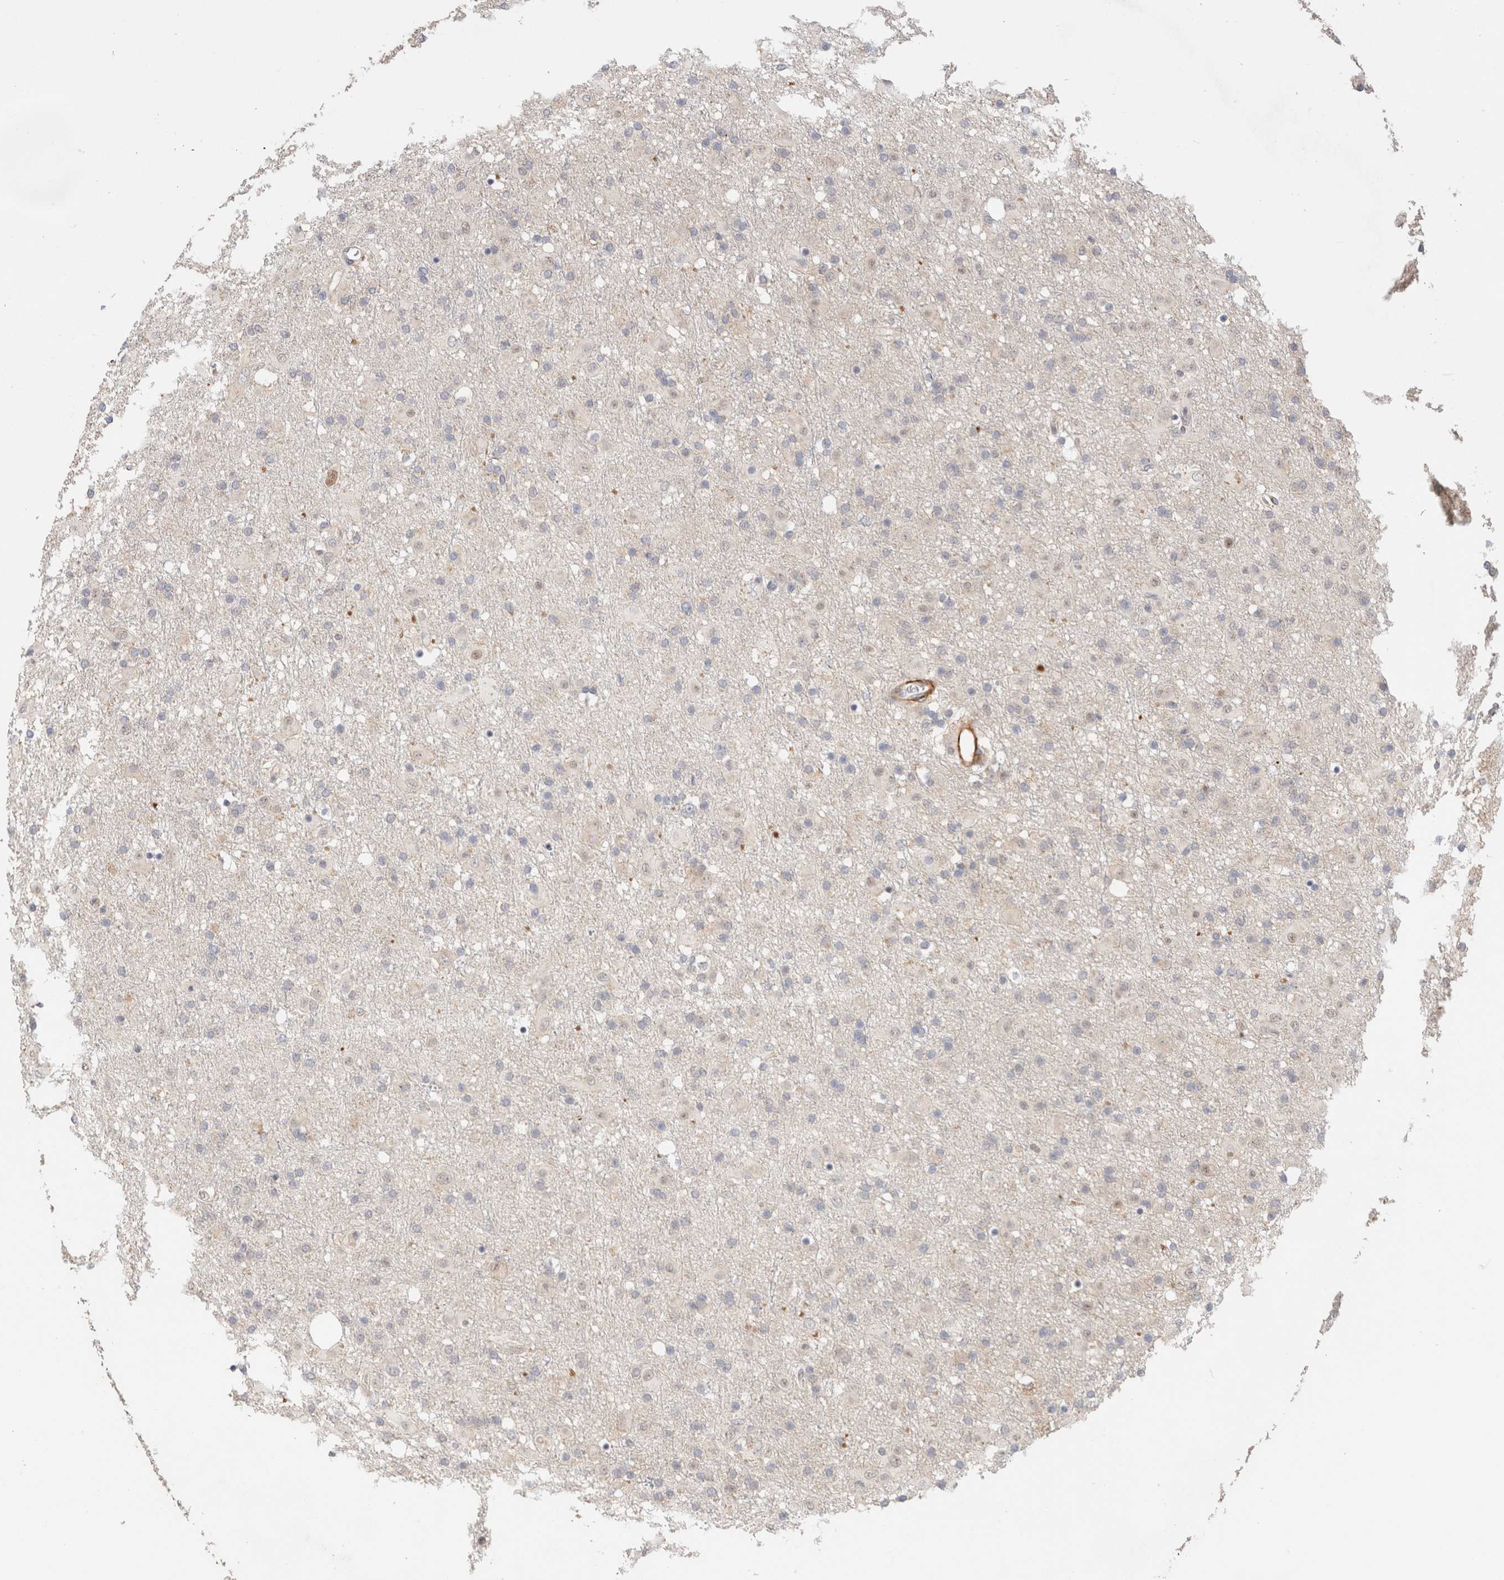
{"staining": {"intensity": "negative", "quantity": "none", "location": "none"}, "tissue": "glioma", "cell_type": "Tumor cells", "image_type": "cancer", "snomed": [{"axis": "morphology", "description": "Glioma, malignant, Low grade"}, {"axis": "topography", "description": "Brain"}], "caption": "A histopathology image of malignant glioma (low-grade) stained for a protein shows no brown staining in tumor cells.", "gene": "ID3", "patient": {"sex": "male", "age": 65}}